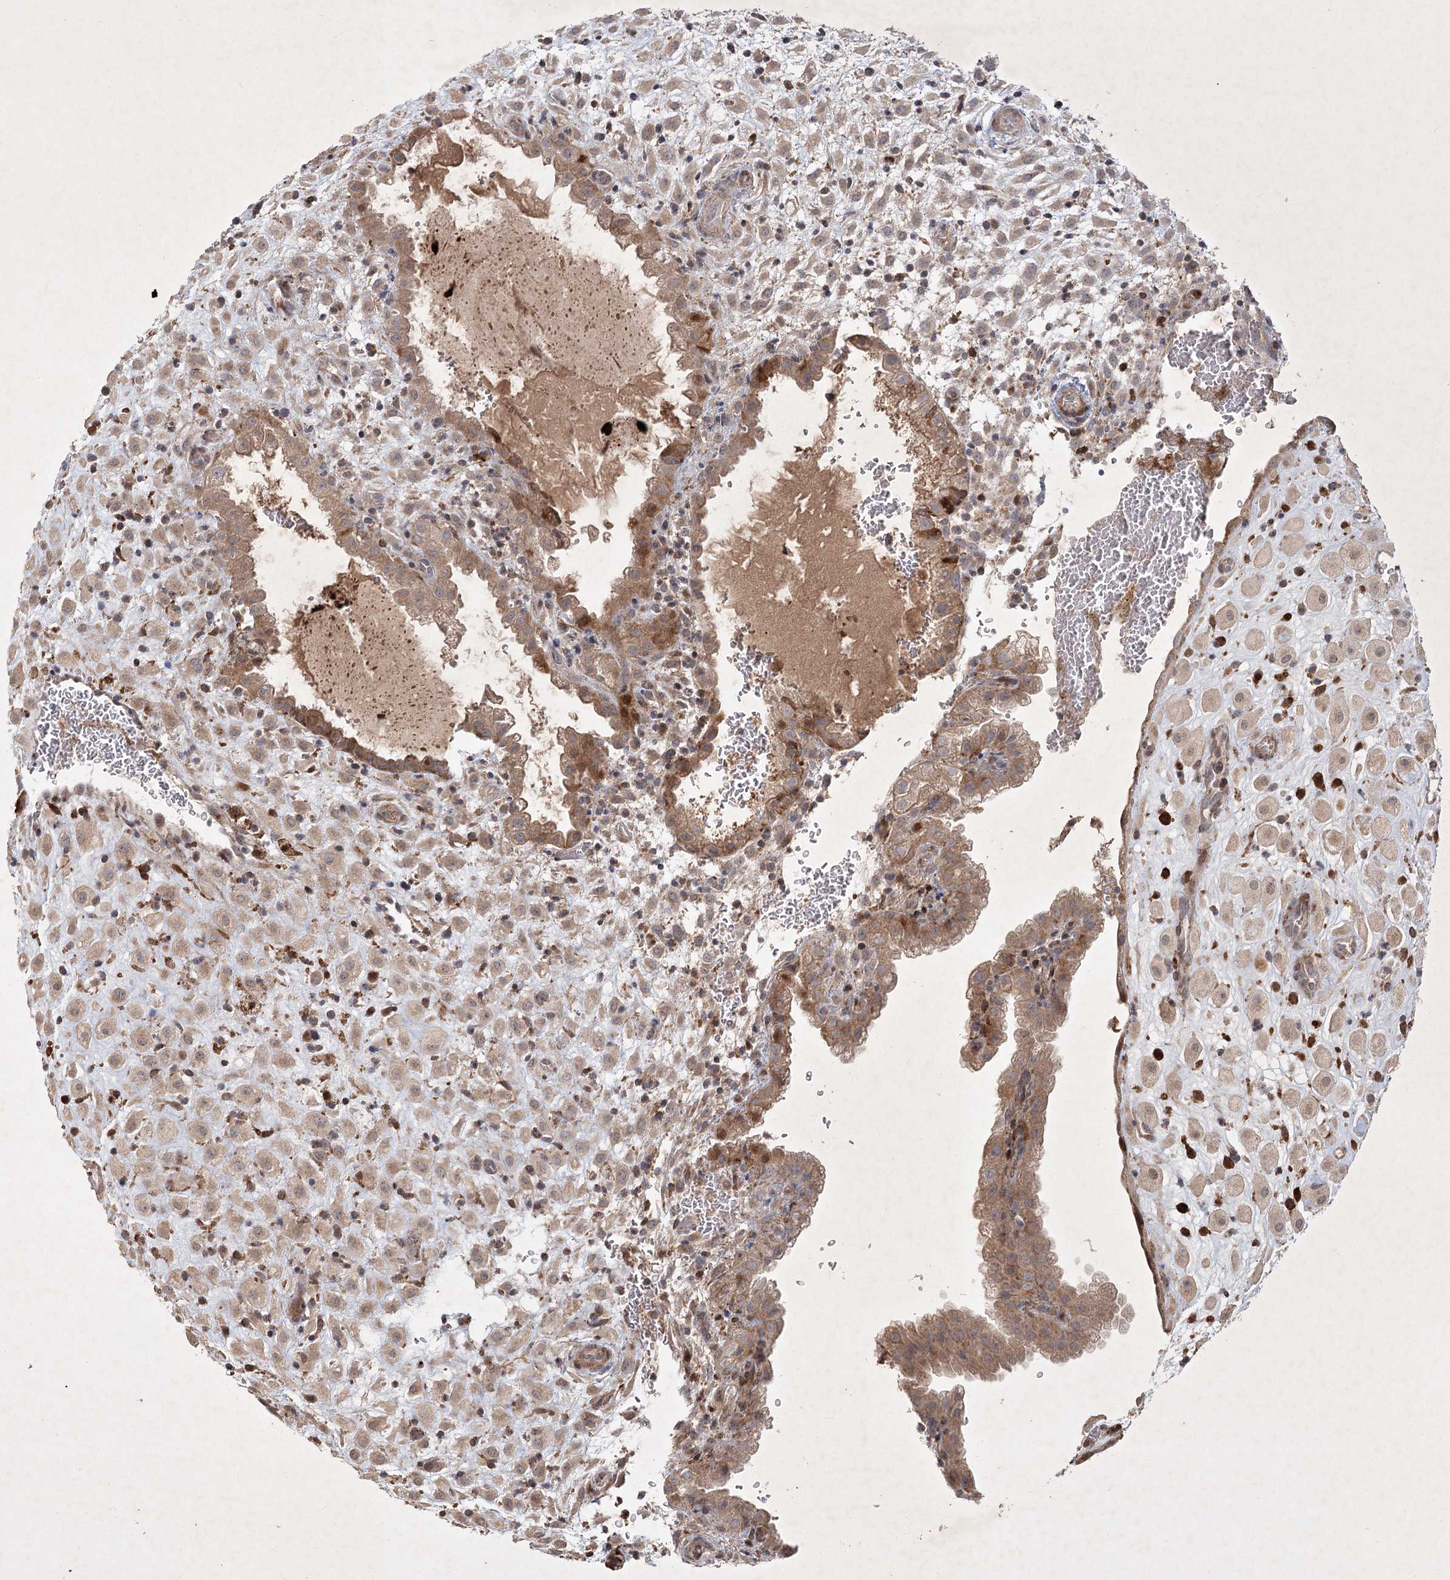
{"staining": {"intensity": "weak", "quantity": ">75%", "location": "cytoplasmic/membranous"}, "tissue": "placenta", "cell_type": "Decidual cells", "image_type": "normal", "snomed": [{"axis": "morphology", "description": "Normal tissue, NOS"}, {"axis": "topography", "description": "Placenta"}], "caption": "Protein staining of unremarkable placenta demonstrates weak cytoplasmic/membranous staining in approximately >75% of decidual cells.", "gene": "KBTBD4", "patient": {"sex": "female", "age": 35}}